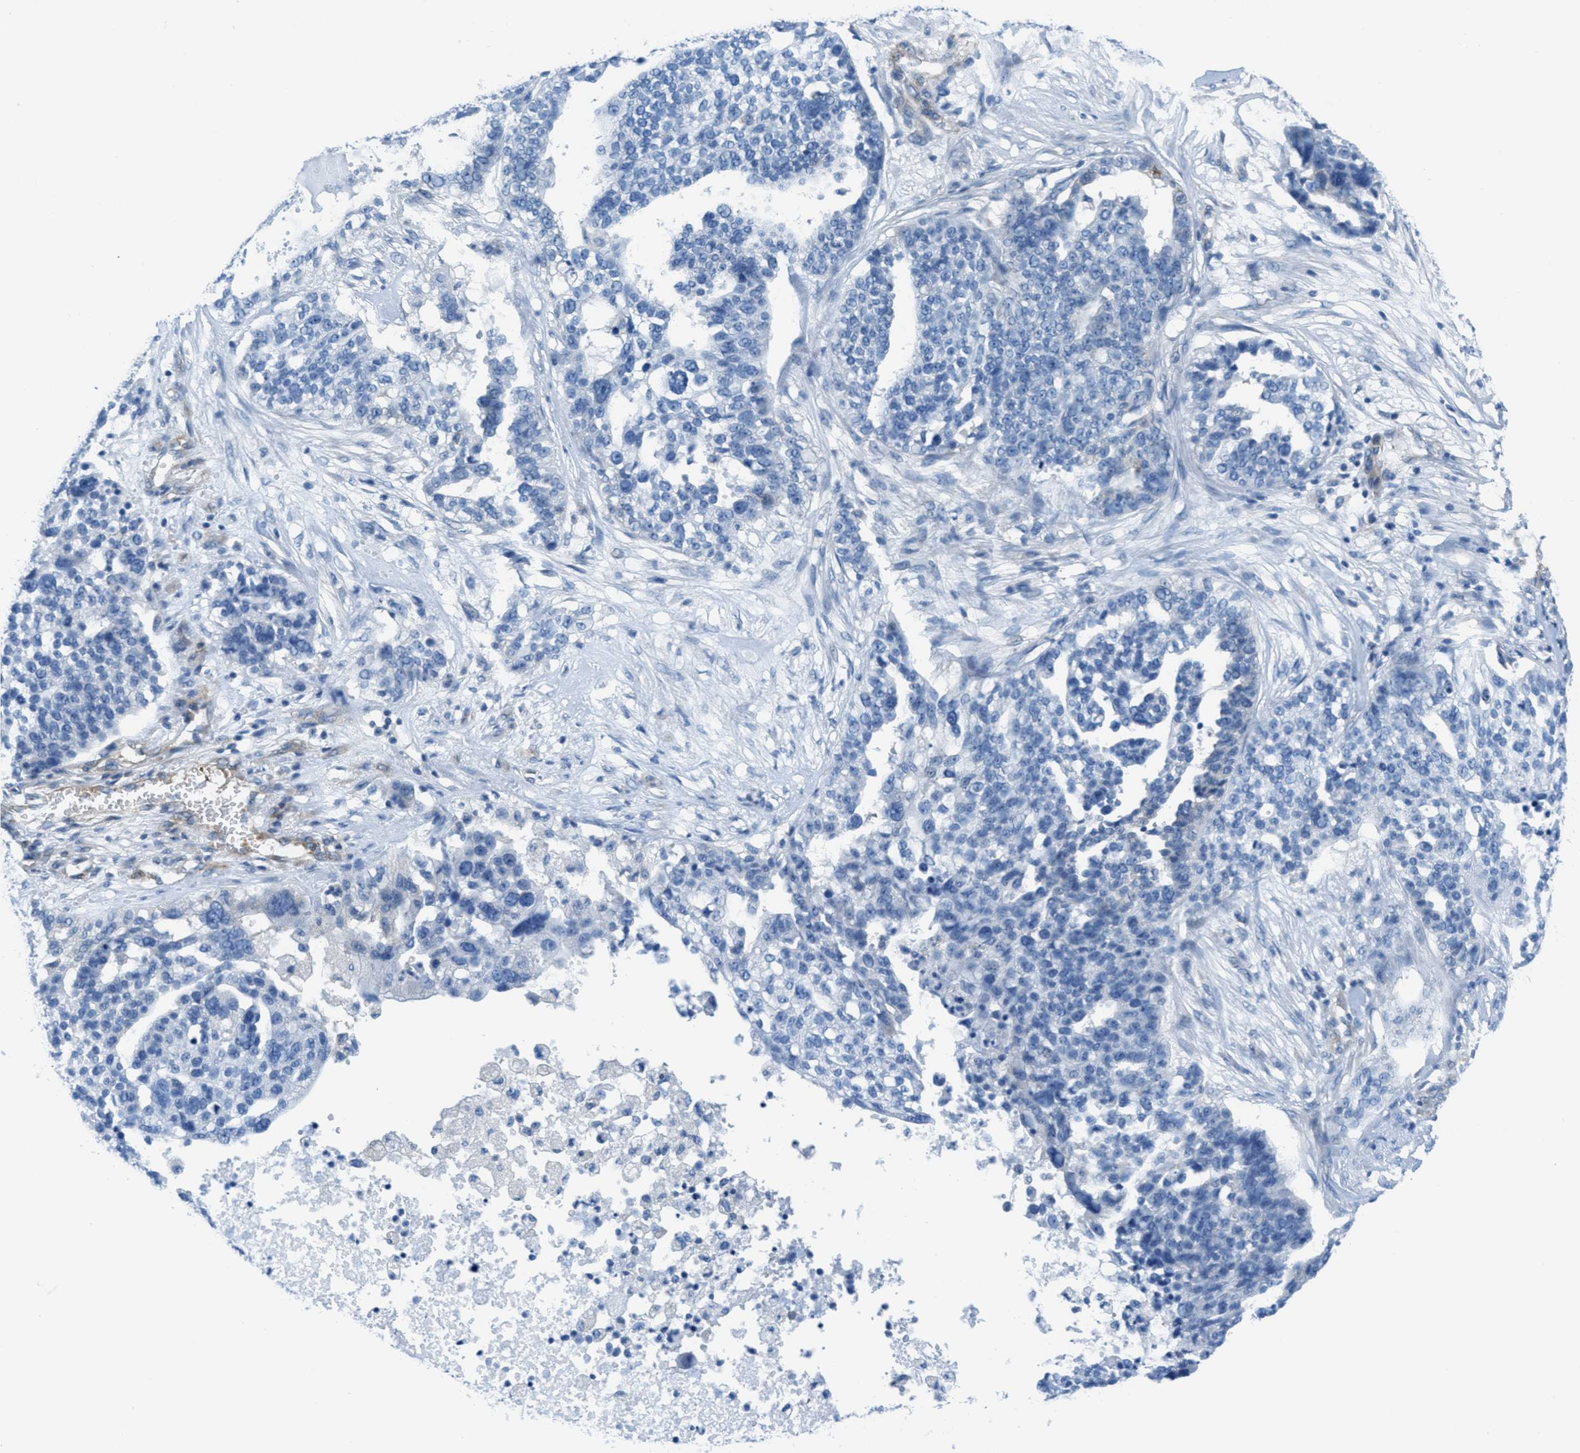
{"staining": {"intensity": "negative", "quantity": "none", "location": "none"}, "tissue": "ovarian cancer", "cell_type": "Tumor cells", "image_type": "cancer", "snomed": [{"axis": "morphology", "description": "Cystadenocarcinoma, serous, NOS"}, {"axis": "topography", "description": "Ovary"}], "caption": "High power microscopy photomicrograph of an IHC histopathology image of ovarian serous cystadenocarcinoma, revealing no significant positivity in tumor cells.", "gene": "MAPRE2", "patient": {"sex": "female", "age": 59}}